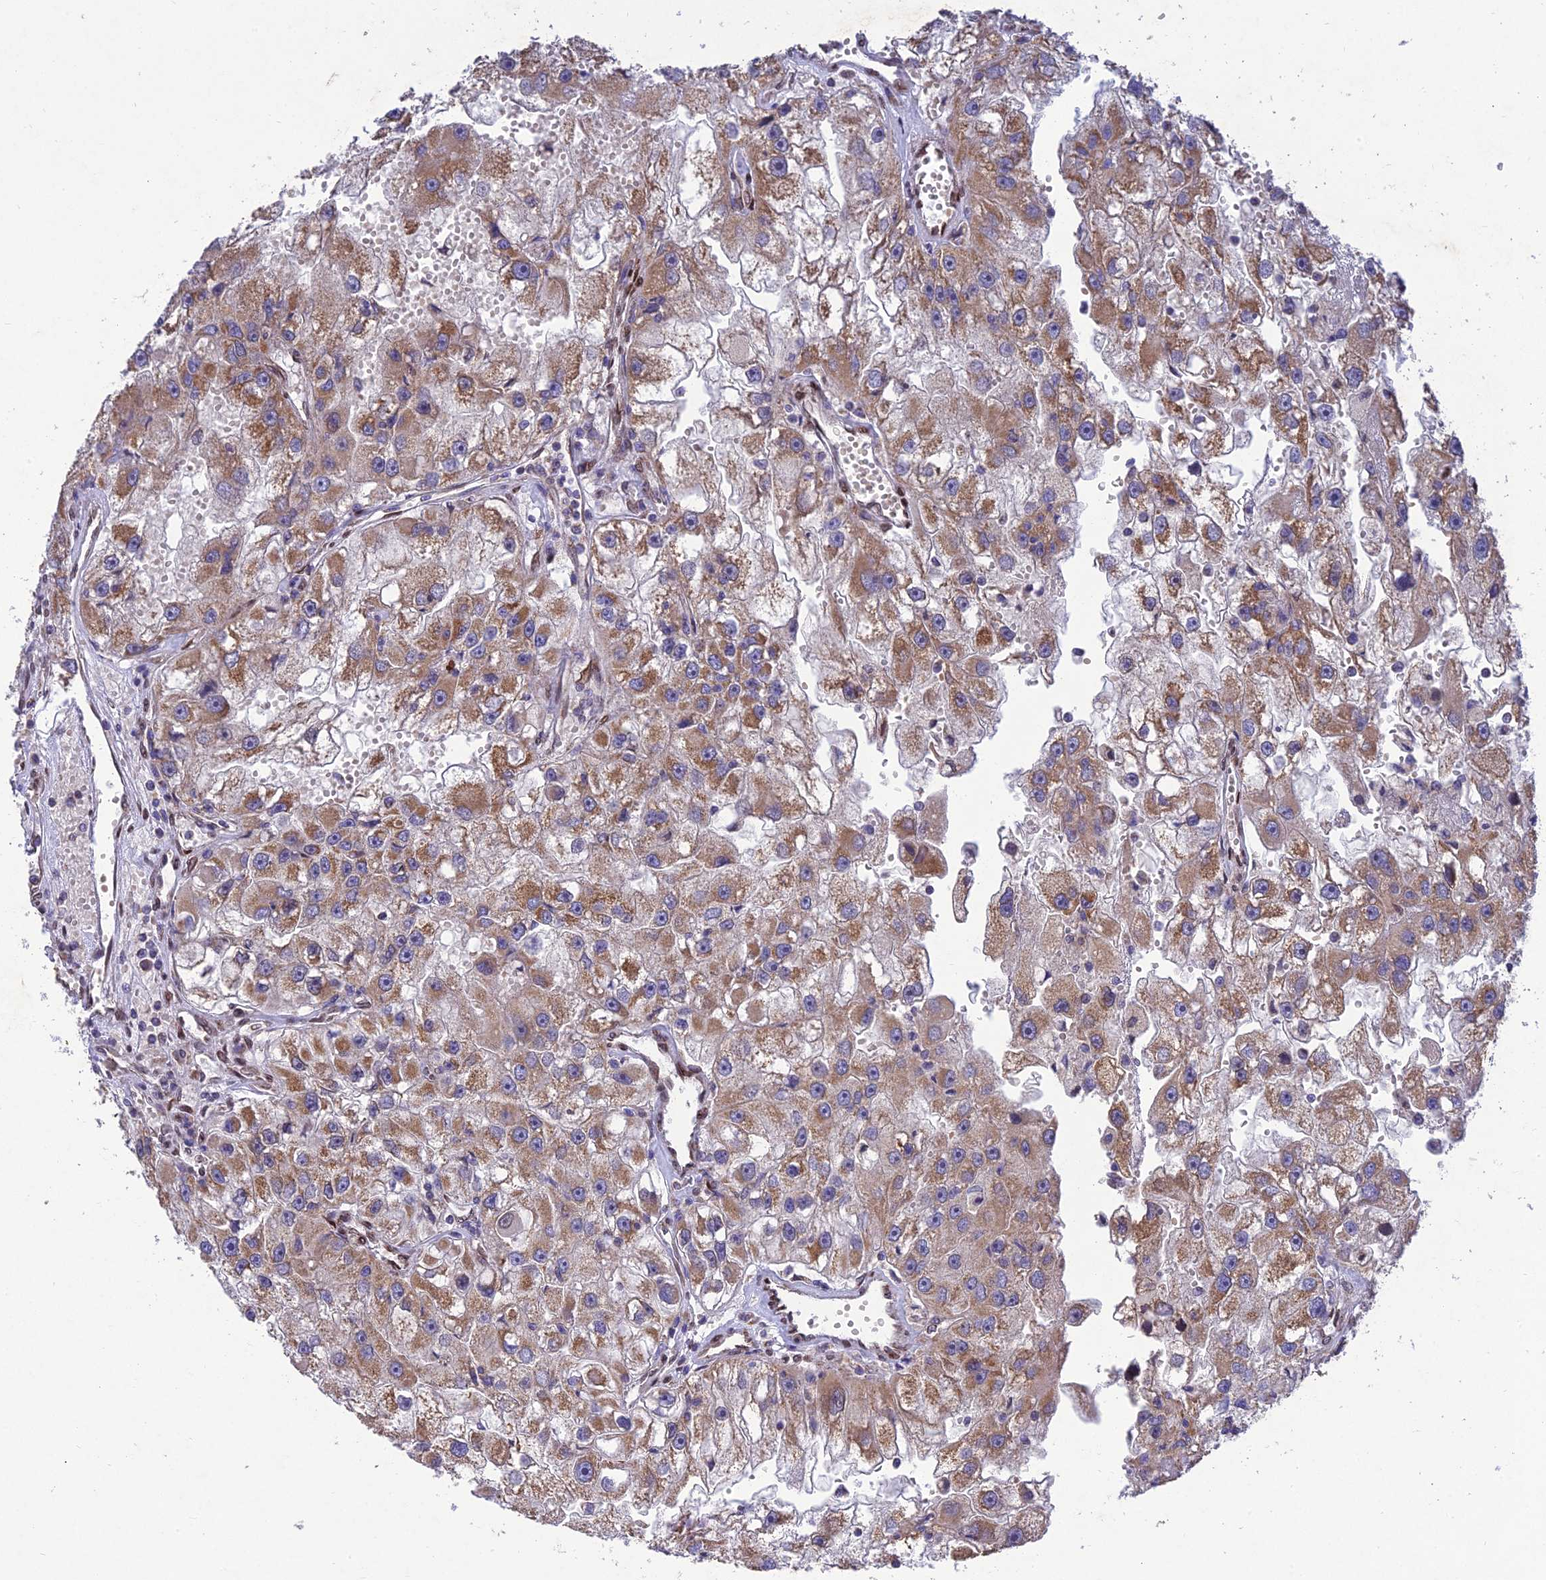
{"staining": {"intensity": "moderate", "quantity": ">75%", "location": "cytoplasmic/membranous"}, "tissue": "renal cancer", "cell_type": "Tumor cells", "image_type": "cancer", "snomed": [{"axis": "morphology", "description": "Adenocarcinoma, NOS"}, {"axis": "topography", "description": "Kidney"}], "caption": "Immunohistochemistry photomicrograph of renal cancer (adenocarcinoma) stained for a protein (brown), which demonstrates medium levels of moderate cytoplasmic/membranous positivity in approximately >75% of tumor cells.", "gene": "MGAT2", "patient": {"sex": "male", "age": 63}}